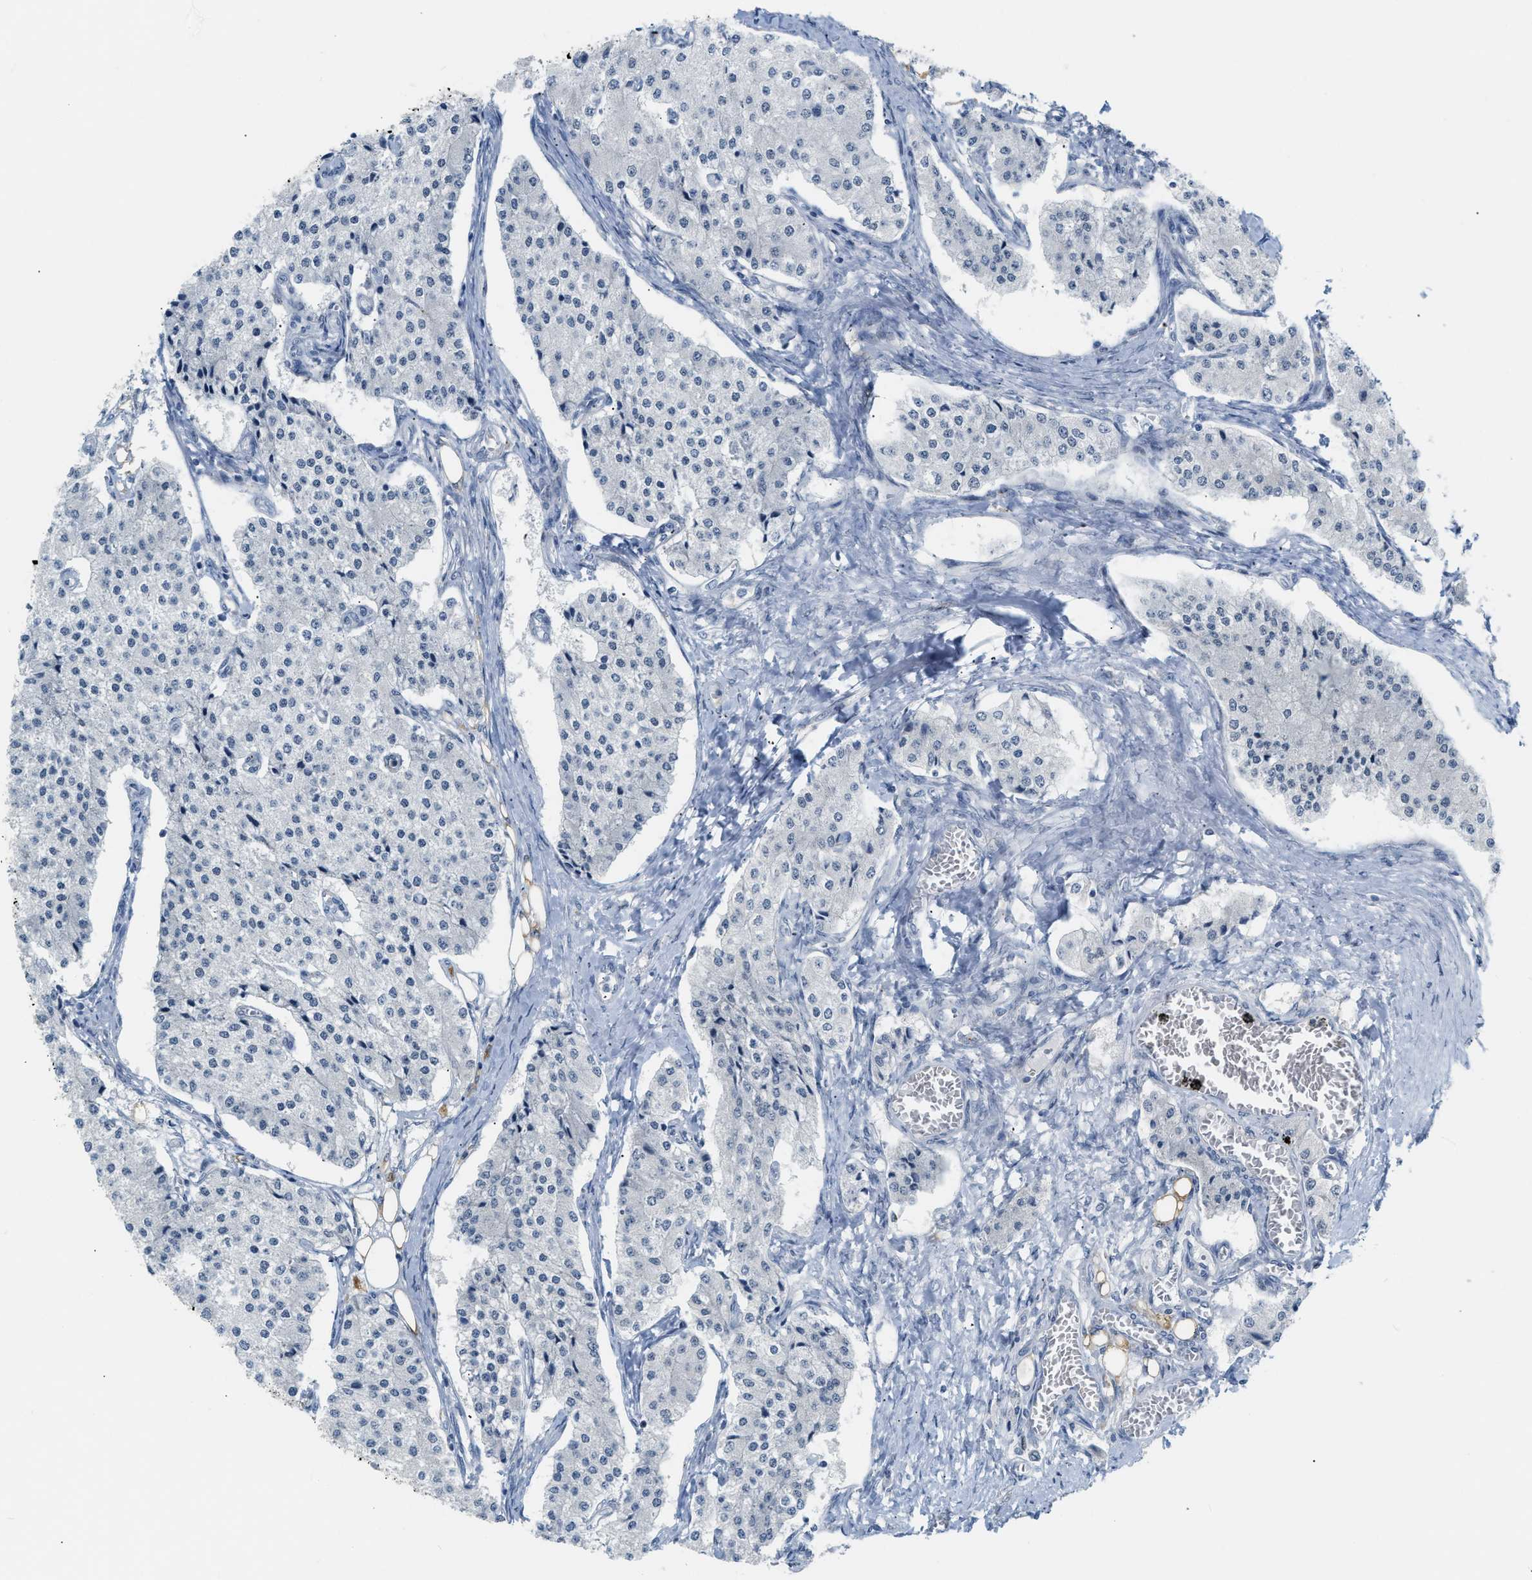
{"staining": {"intensity": "negative", "quantity": "none", "location": "none"}, "tissue": "carcinoid", "cell_type": "Tumor cells", "image_type": "cancer", "snomed": [{"axis": "morphology", "description": "Carcinoid, malignant, NOS"}, {"axis": "topography", "description": "Colon"}], "caption": "Human carcinoid stained for a protein using IHC displays no positivity in tumor cells.", "gene": "ZNF408", "patient": {"sex": "female", "age": 52}}